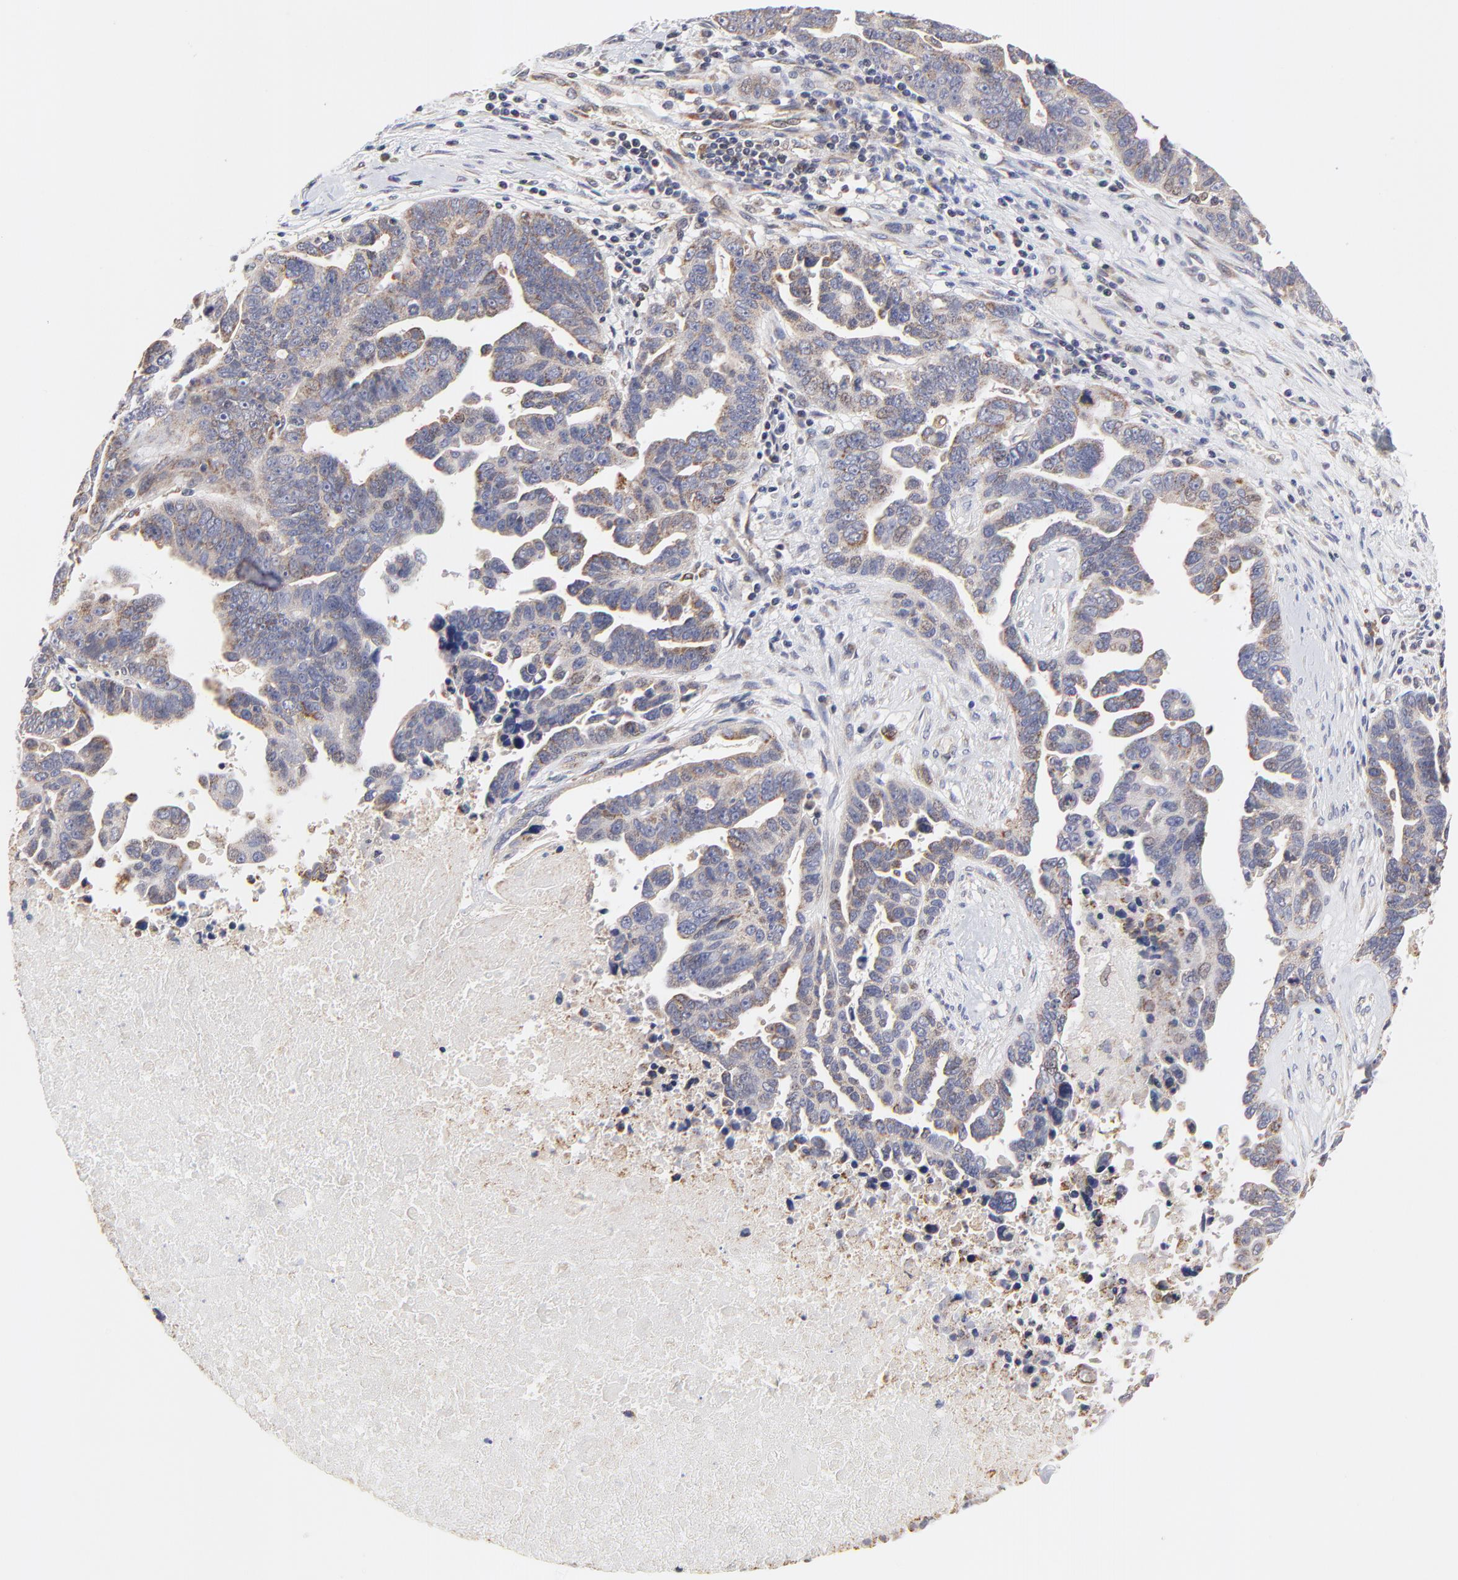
{"staining": {"intensity": "negative", "quantity": "none", "location": "none"}, "tissue": "ovarian cancer", "cell_type": "Tumor cells", "image_type": "cancer", "snomed": [{"axis": "morphology", "description": "Carcinoma, endometroid"}, {"axis": "morphology", "description": "Cystadenocarcinoma, serous, NOS"}, {"axis": "topography", "description": "Ovary"}], "caption": "Protein analysis of ovarian cancer demonstrates no significant staining in tumor cells.", "gene": "ZNF550", "patient": {"sex": "female", "age": 45}}